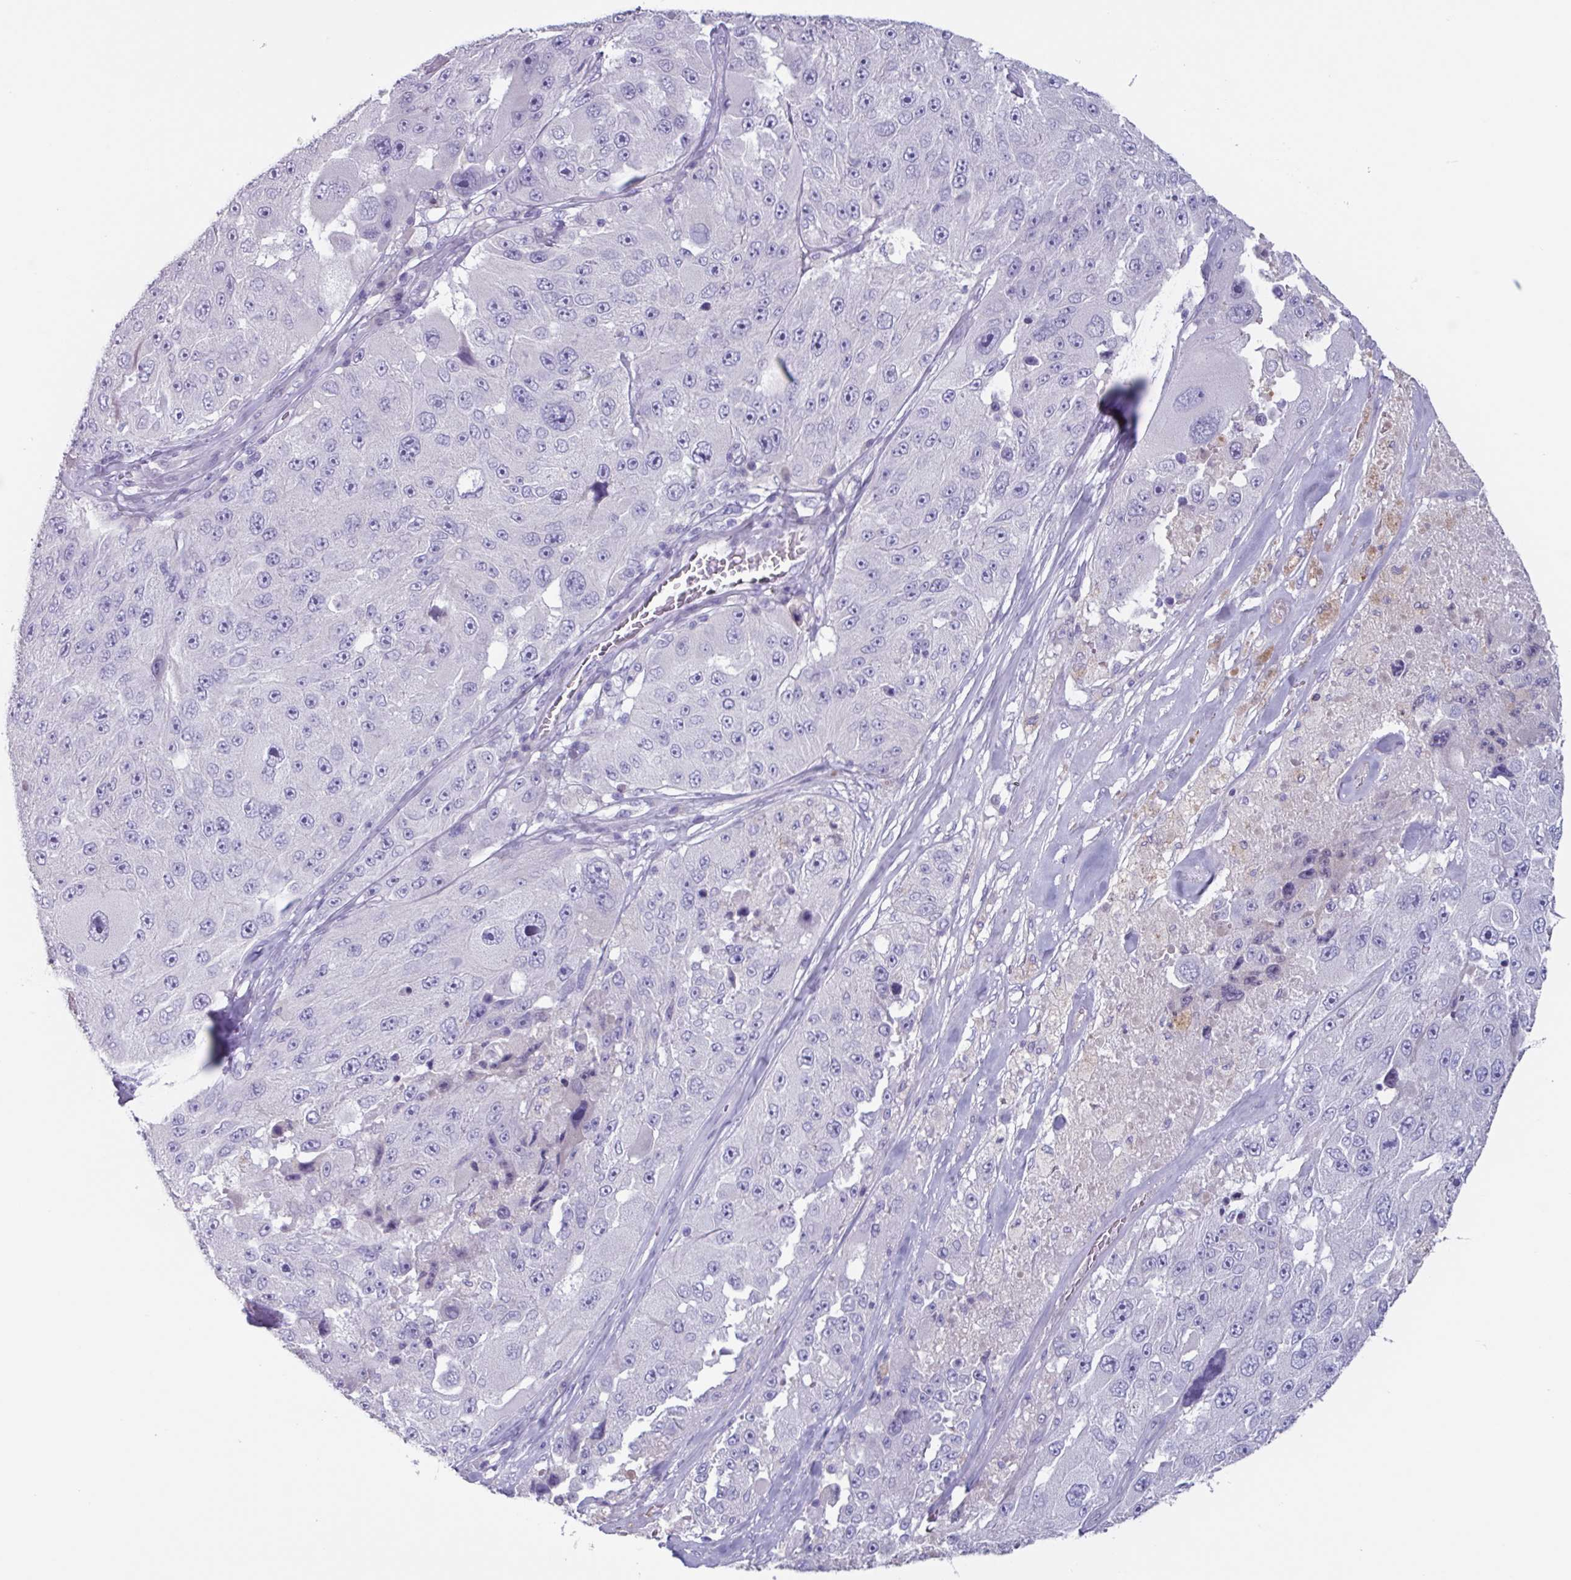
{"staining": {"intensity": "negative", "quantity": "none", "location": "none"}, "tissue": "melanoma", "cell_type": "Tumor cells", "image_type": "cancer", "snomed": [{"axis": "morphology", "description": "Malignant melanoma, Metastatic site"}, {"axis": "topography", "description": "Lymph node"}], "caption": "Tumor cells show no significant protein staining in melanoma. Brightfield microscopy of IHC stained with DAB (3,3'-diaminobenzidine) (brown) and hematoxylin (blue), captured at high magnification.", "gene": "OR2T10", "patient": {"sex": "male", "age": 62}}